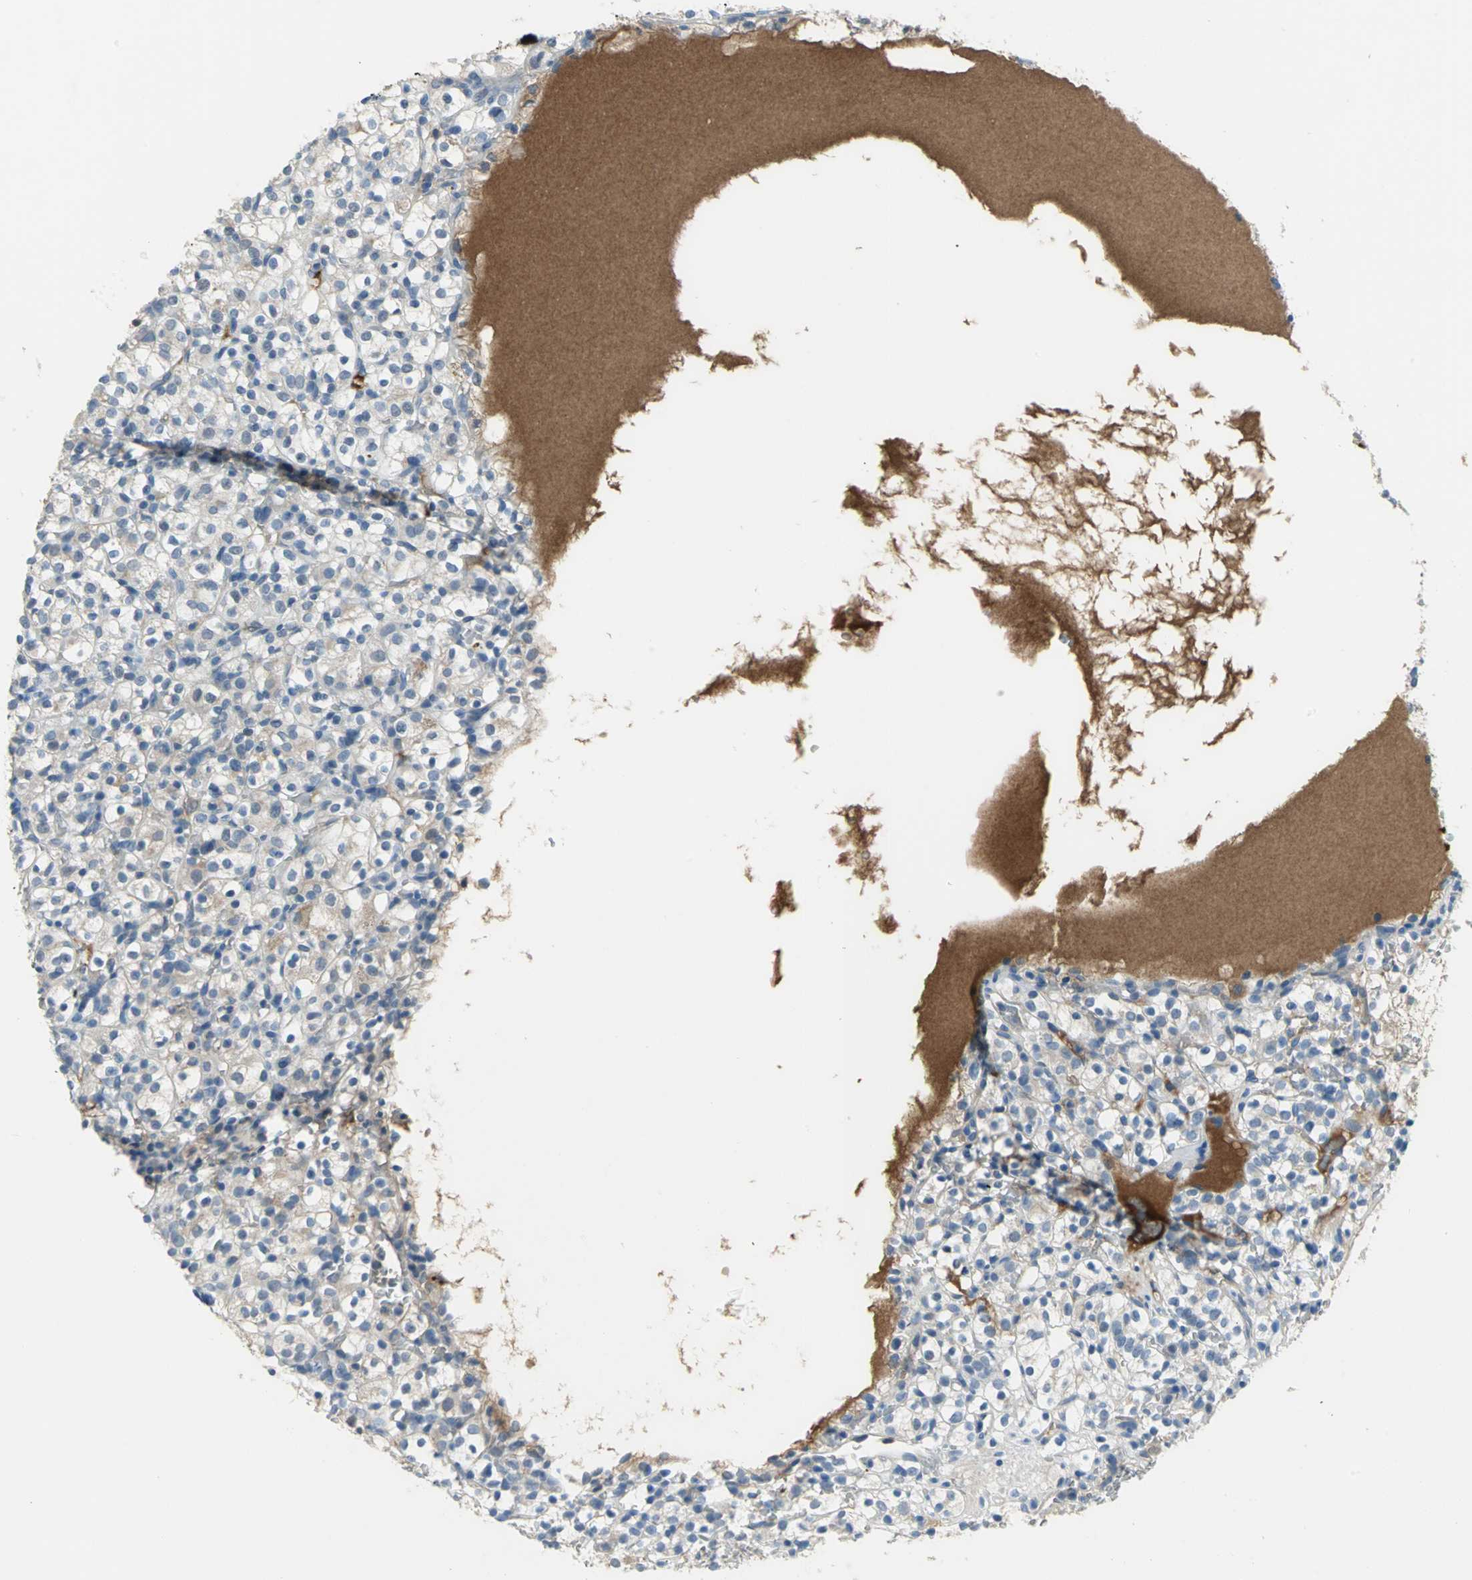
{"staining": {"intensity": "moderate", "quantity": ">75%", "location": "cytoplasmic/membranous"}, "tissue": "renal cancer", "cell_type": "Tumor cells", "image_type": "cancer", "snomed": [{"axis": "morphology", "description": "Normal tissue, NOS"}, {"axis": "morphology", "description": "Adenocarcinoma, NOS"}, {"axis": "topography", "description": "Kidney"}], "caption": "Moderate cytoplasmic/membranous expression for a protein is present in approximately >75% of tumor cells of renal adenocarcinoma using immunohistochemistry (IHC).", "gene": "ZIC1", "patient": {"sex": "female", "age": 72}}